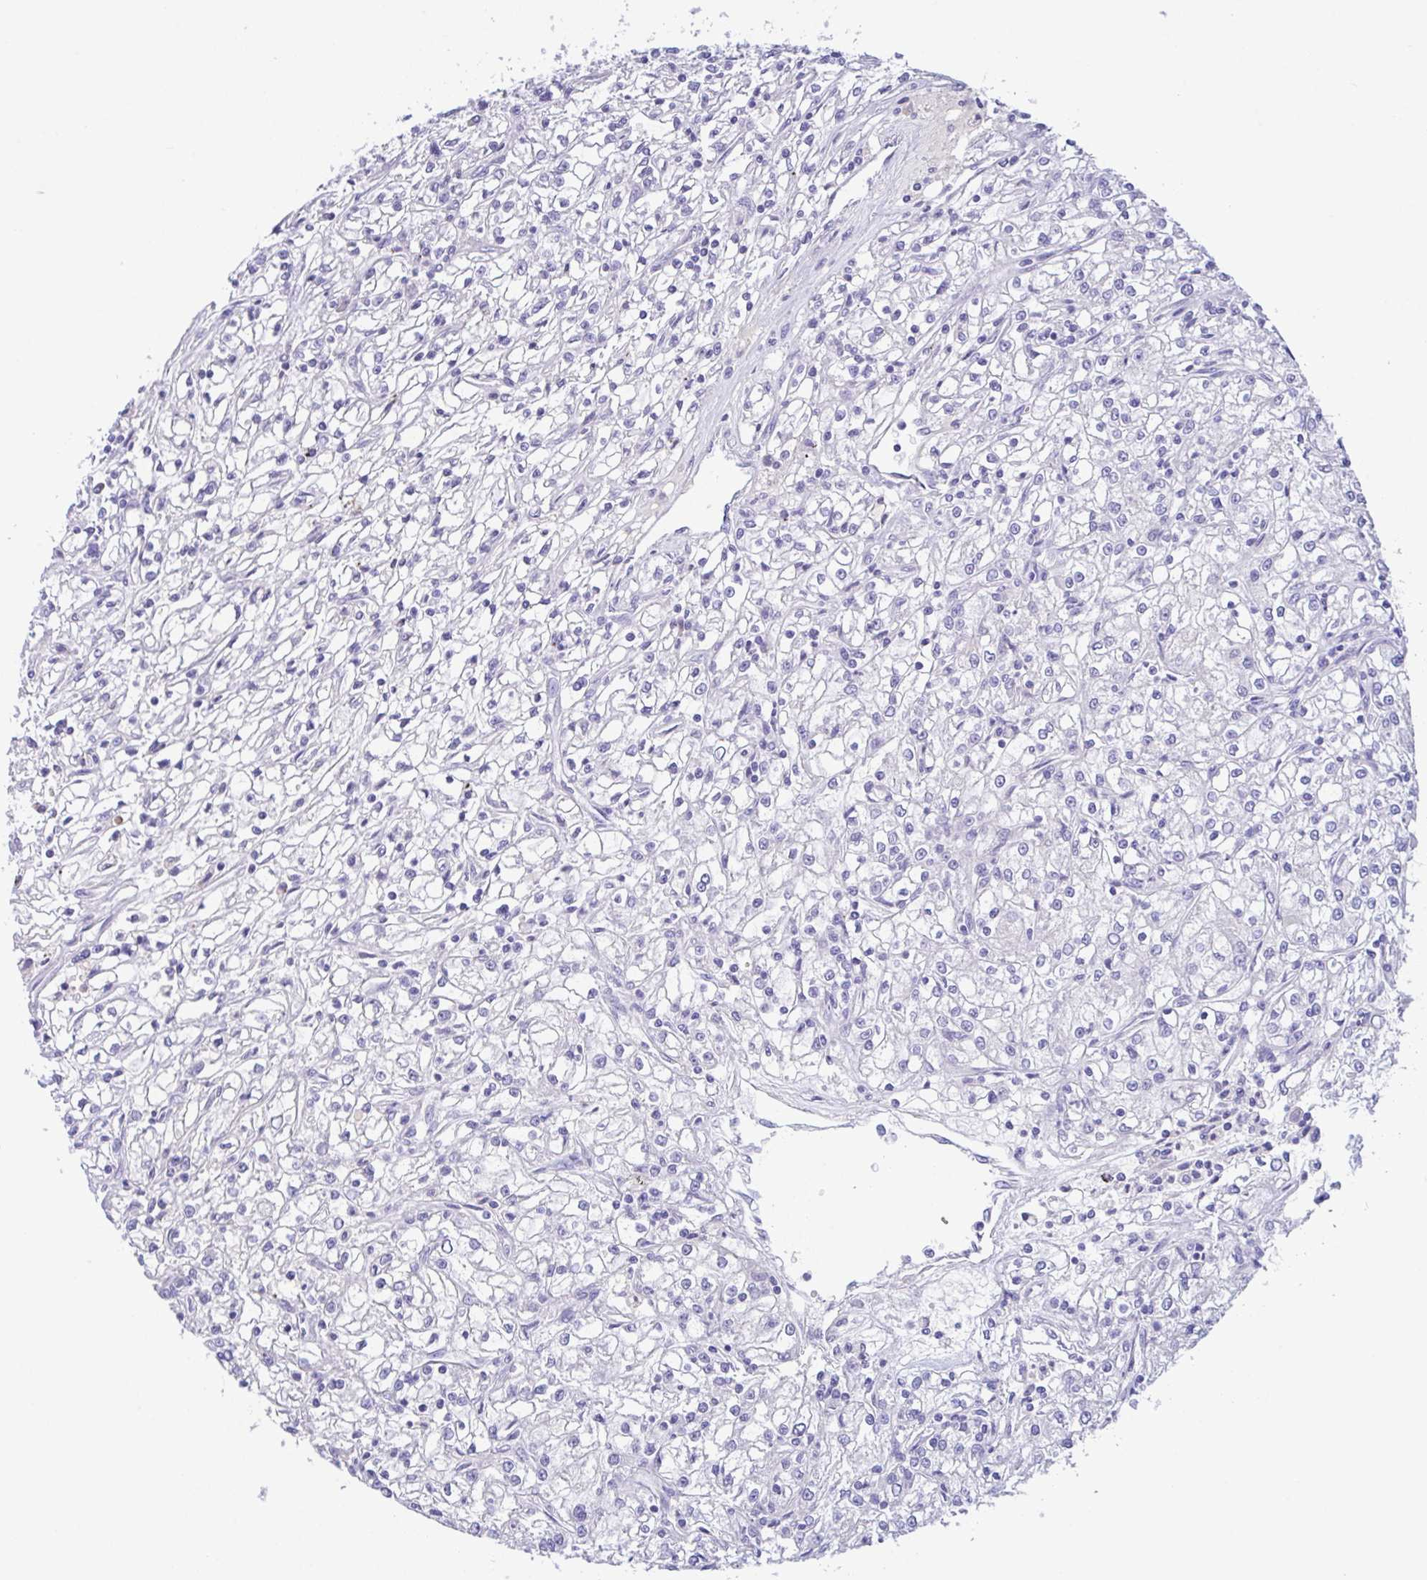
{"staining": {"intensity": "negative", "quantity": "none", "location": "none"}, "tissue": "renal cancer", "cell_type": "Tumor cells", "image_type": "cancer", "snomed": [{"axis": "morphology", "description": "Adenocarcinoma, NOS"}, {"axis": "topography", "description": "Kidney"}], "caption": "Immunohistochemistry (IHC) histopathology image of adenocarcinoma (renal) stained for a protein (brown), which demonstrates no staining in tumor cells. Nuclei are stained in blue.", "gene": "FBXL20", "patient": {"sex": "female", "age": 59}}